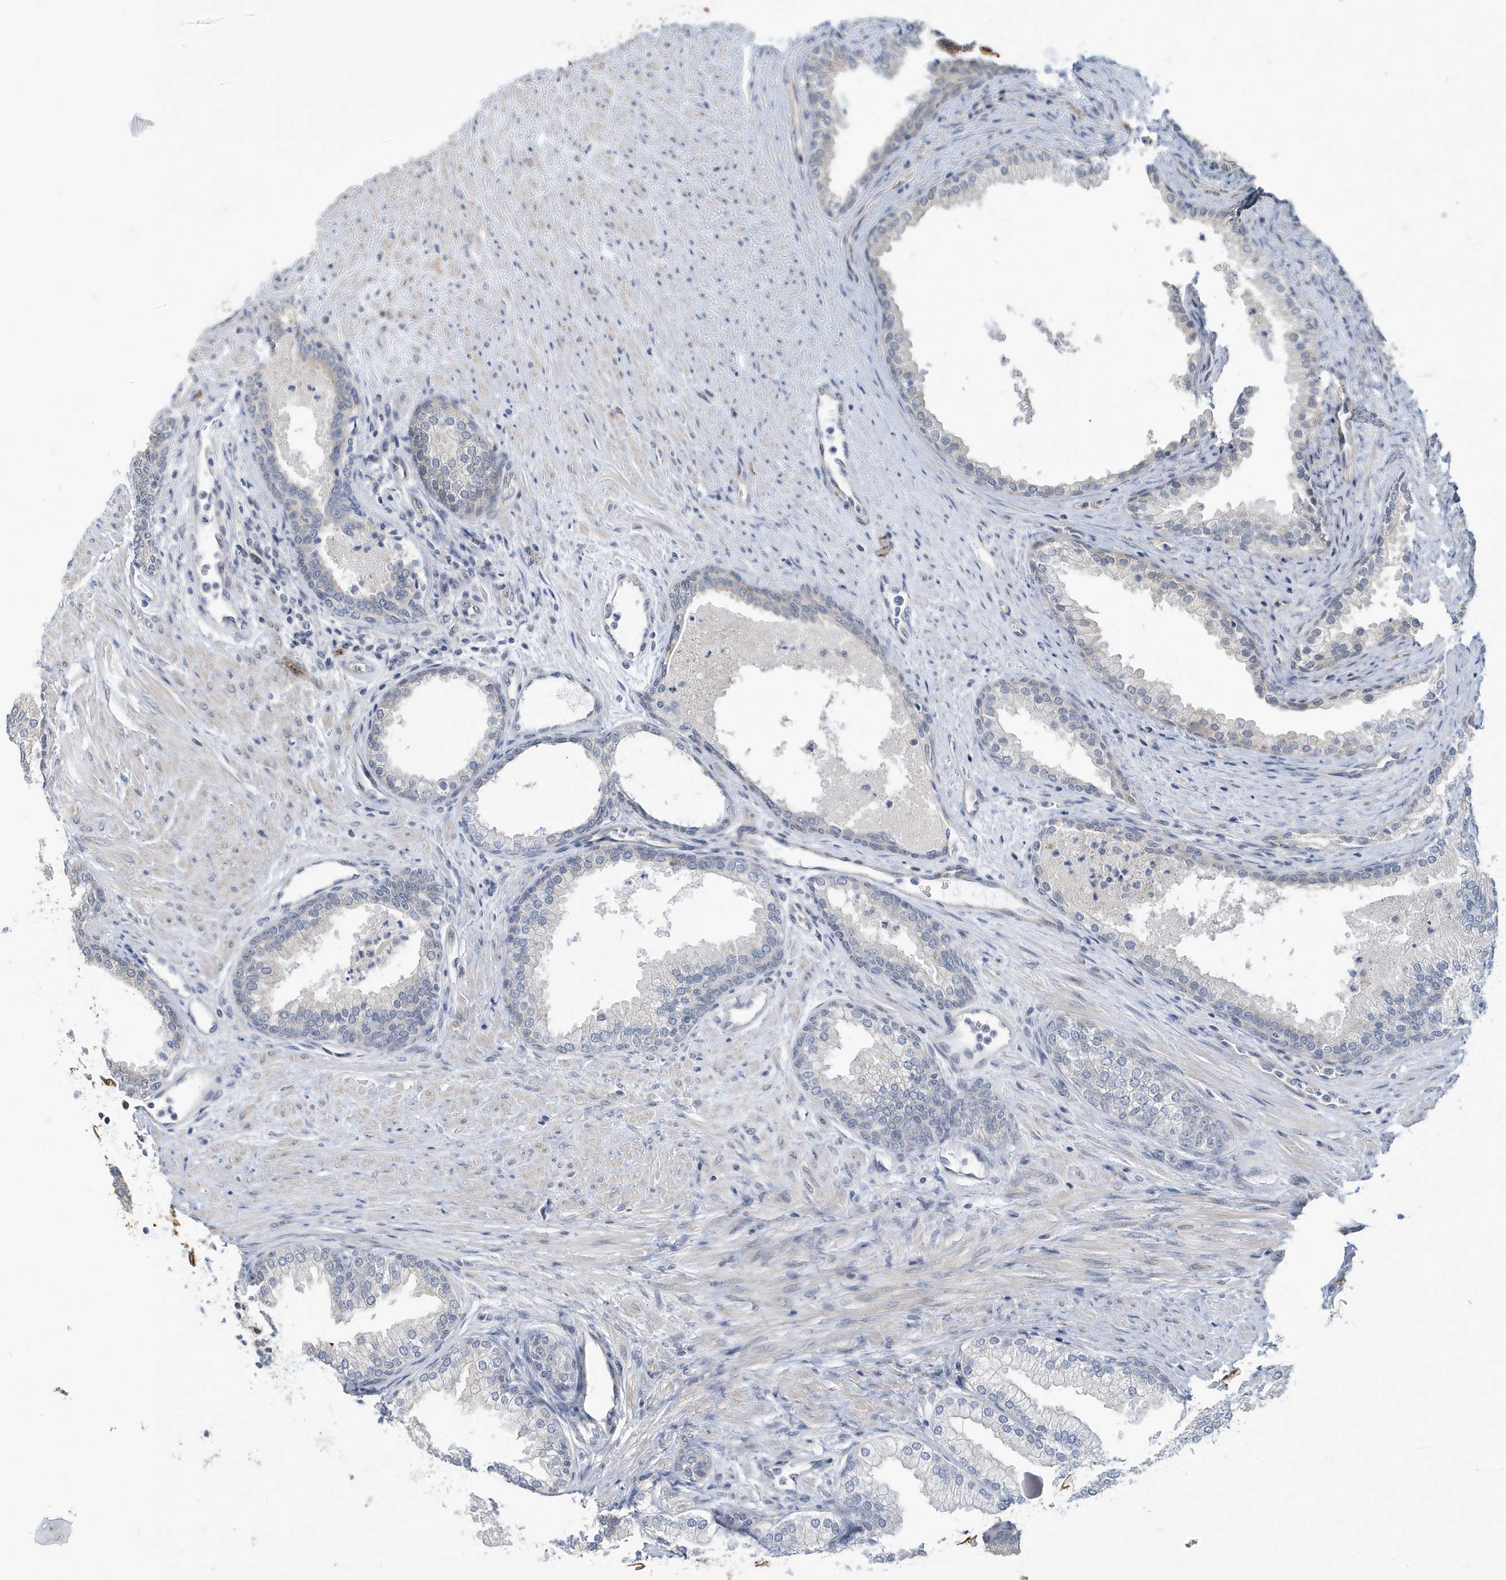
{"staining": {"intensity": "negative", "quantity": "none", "location": "none"}, "tissue": "prostate", "cell_type": "Glandular cells", "image_type": "normal", "snomed": [{"axis": "morphology", "description": "Normal tissue, NOS"}, {"axis": "topography", "description": "Prostate"}], "caption": "High magnification brightfield microscopy of unremarkable prostate stained with DAB (3,3'-diaminobenzidine) (brown) and counterstained with hematoxylin (blue): glandular cells show no significant expression. The staining was performed using DAB to visualize the protein expression in brown, while the nuclei were stained in blue with hematoxylin (Magnification: 20x).", "gene": "ZNF654", "patient": {"sex": "male", "age": 76}}